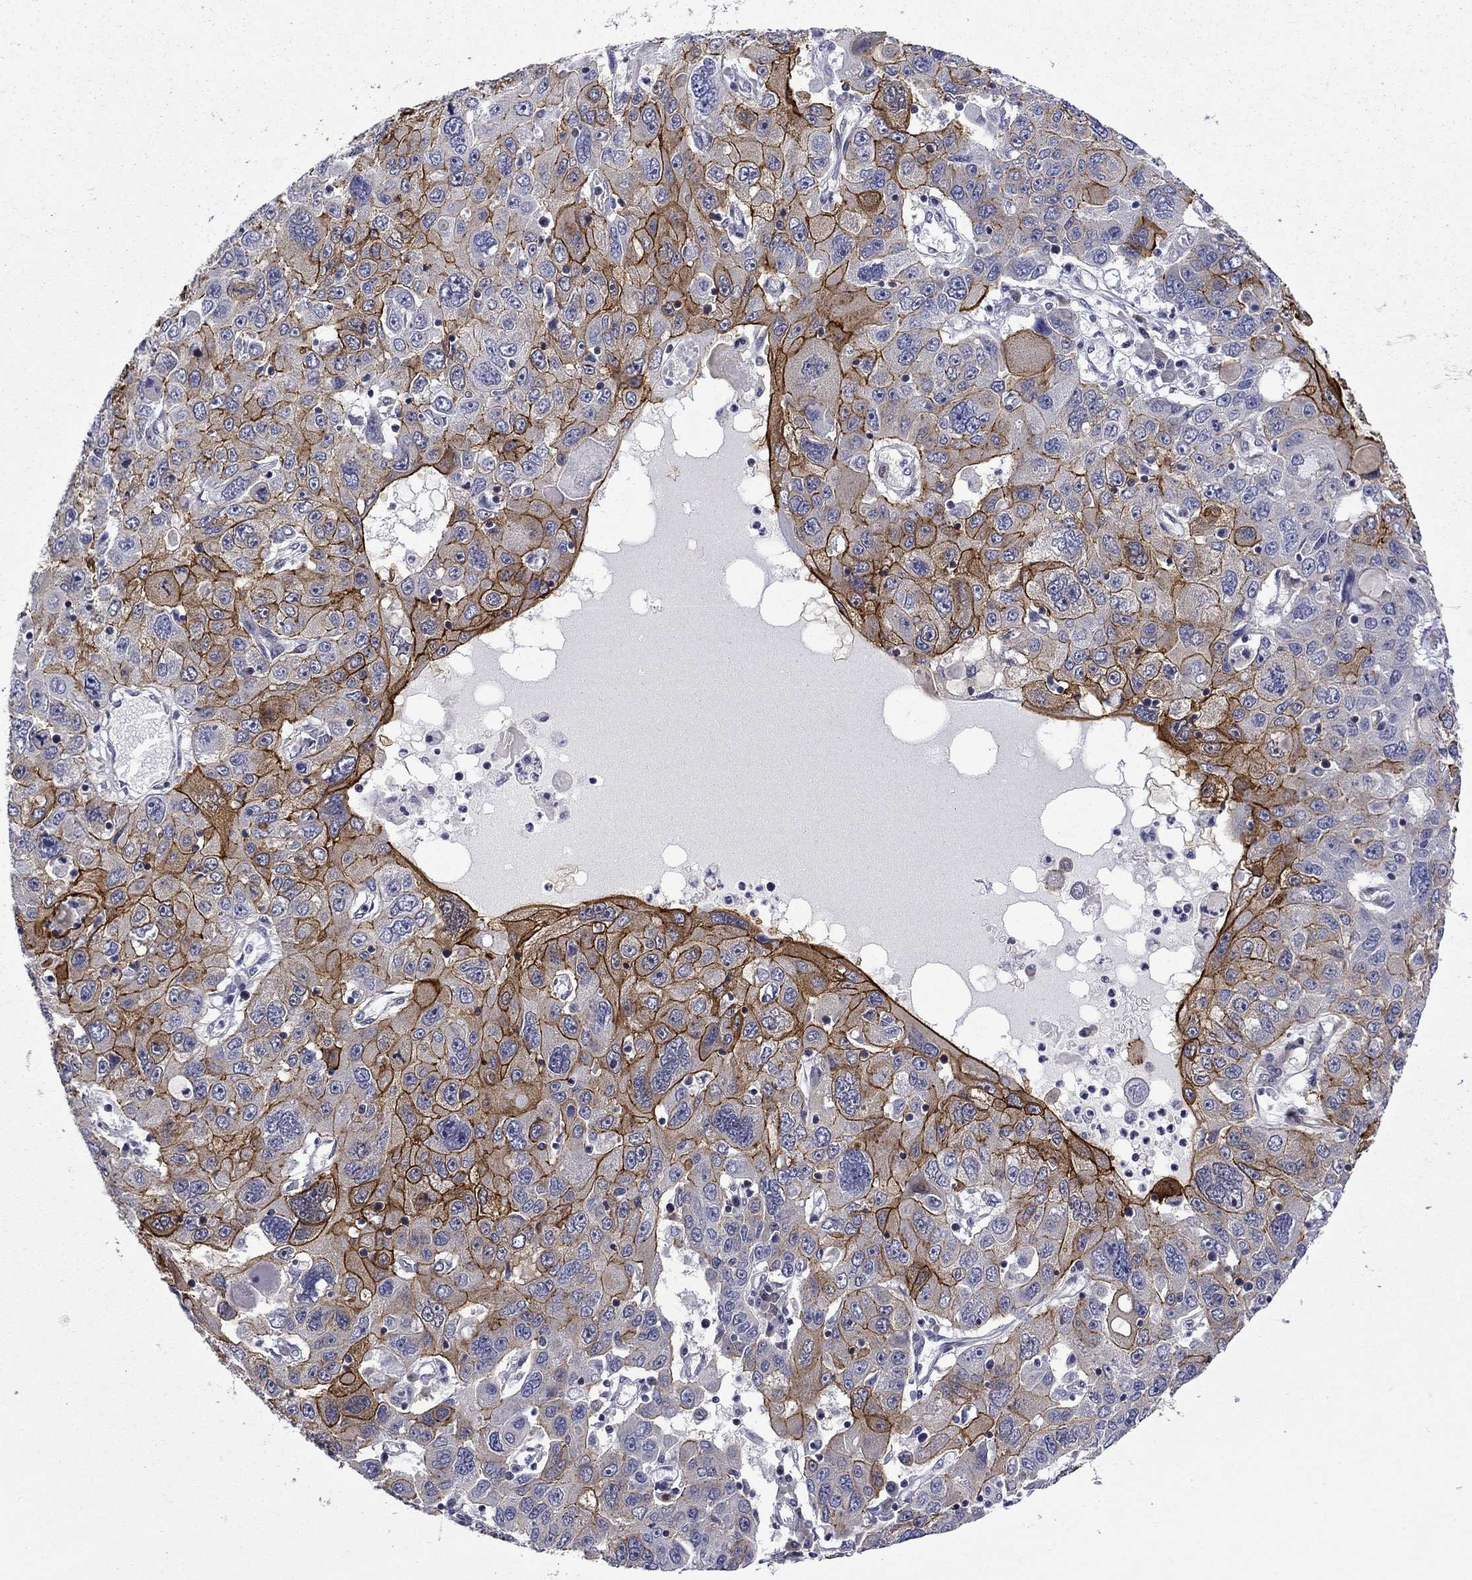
{"staining": {"intensity": "strong", "quantity": "25%-75%", "location": "cytoplasmic/membranous"}, "tissue": "stomach cancer", "cell_type": "Tumor cells", "image_type": "cancer", "snomed": [{"axis": "morphology", "description": "Adenocarcinoma, NOS"}, {"axis": "topography", "description": "Stomach"}], "caption": "Immunohistochemical staining of human stomach cancer (adenocarcinoma) exhibits high levels of strong cytoplasmic/membranous expression in approximately 25%-75% of tumor cells. The protein of interest is shown in brown color, while the nuclei are stained blue.", "gene": "LMO7", "patient": {"sex": "male", "age": 56}}